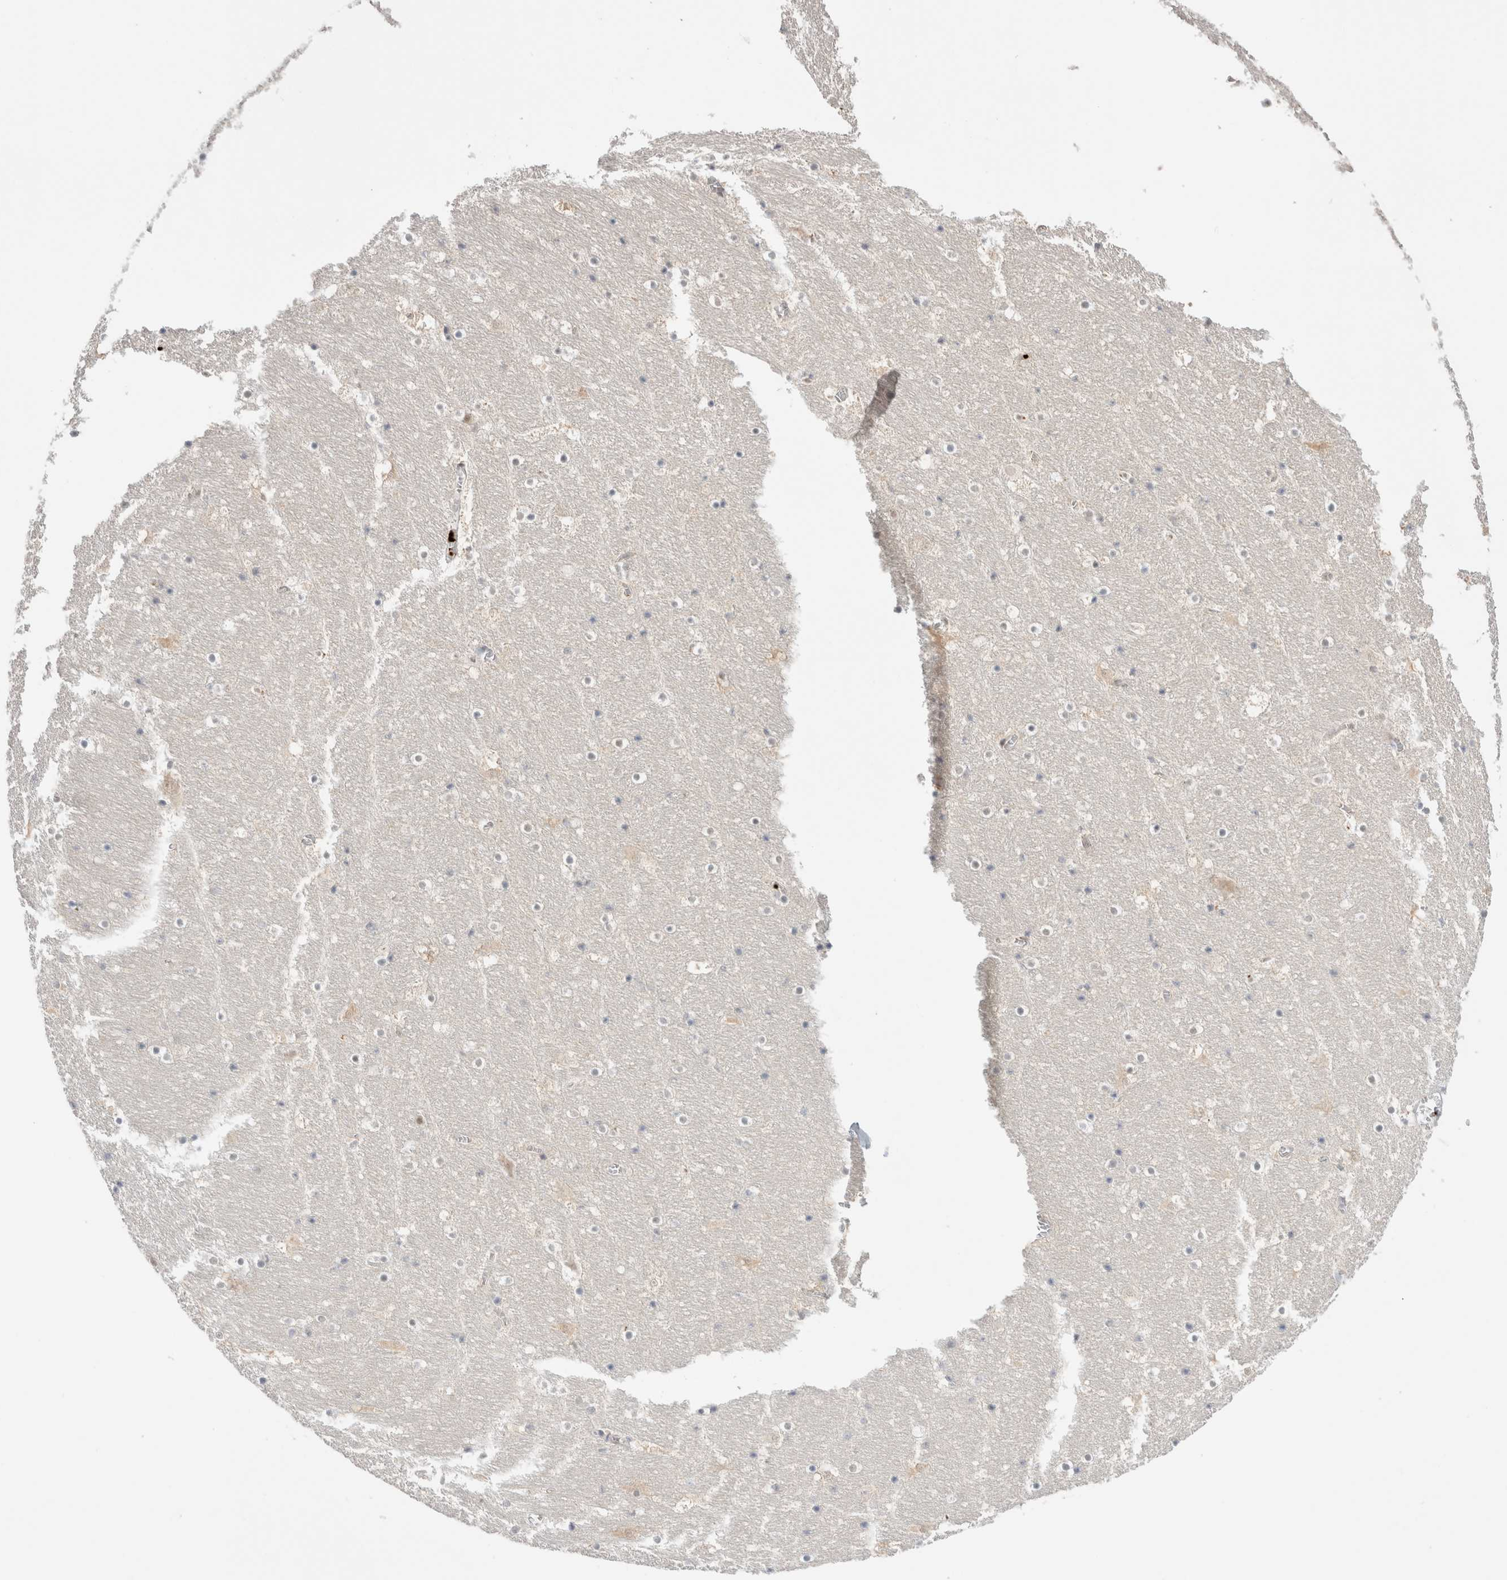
{"staining": {"intensity": "negative", "quantity": "none", "location": "none"}, "tissue": "hippocampus", "cell_type": "Glial cells", "image_type": "normal", "snomed": [{"axis": "morphology", "description": "Normal tissue, NOS"}, {"axis": "topography", "description": "Hippocampus"}], "caption": "An IHC histopathology image of benign hippocampus is shown. There is no staining in glial cells of hippocampus.", "gene": "VPS28", "patient": {"sex": "male", "age": 45}}